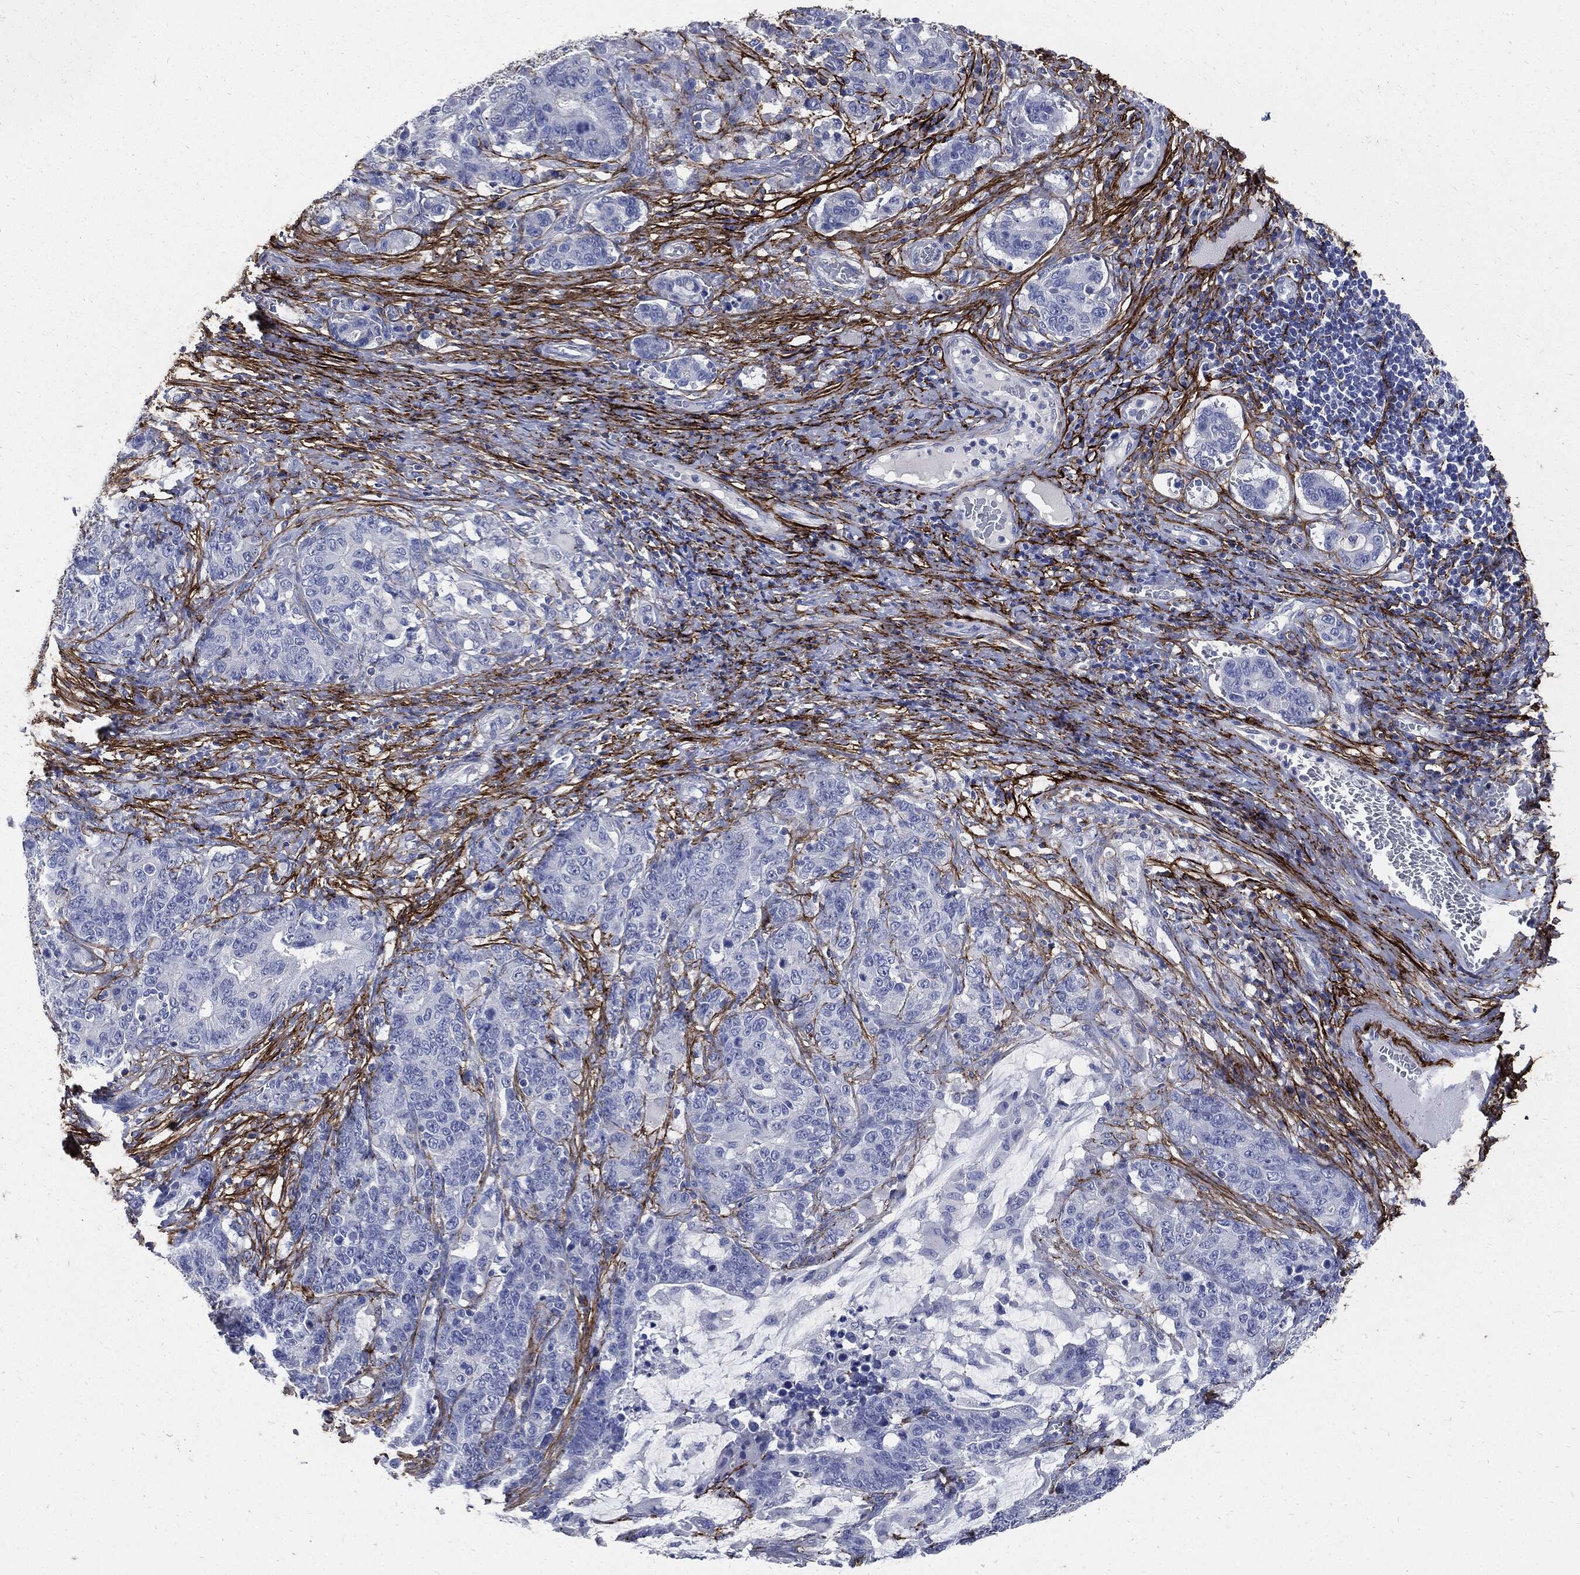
{"staining": {"intensity": "negative", "quantity": "none", "location": "none"}, "tissue": "stomach cancer", "cell_type": "Tumor cells", "image_type": "cancer", "snomed": [{"axis": "morphology", "description": "Normal tissue, NOS"}, {"axis": "morphology", "description": "Adenocarcinoma, NOS"}, {"axis": "topography", "description": "Stomach"}], "caption": "Tumor cells show no significant protein positivity in stomach cancer (adenocarcinoma).", "gene": "FBN1", "patient": {"sex": "female", "age": 64}}